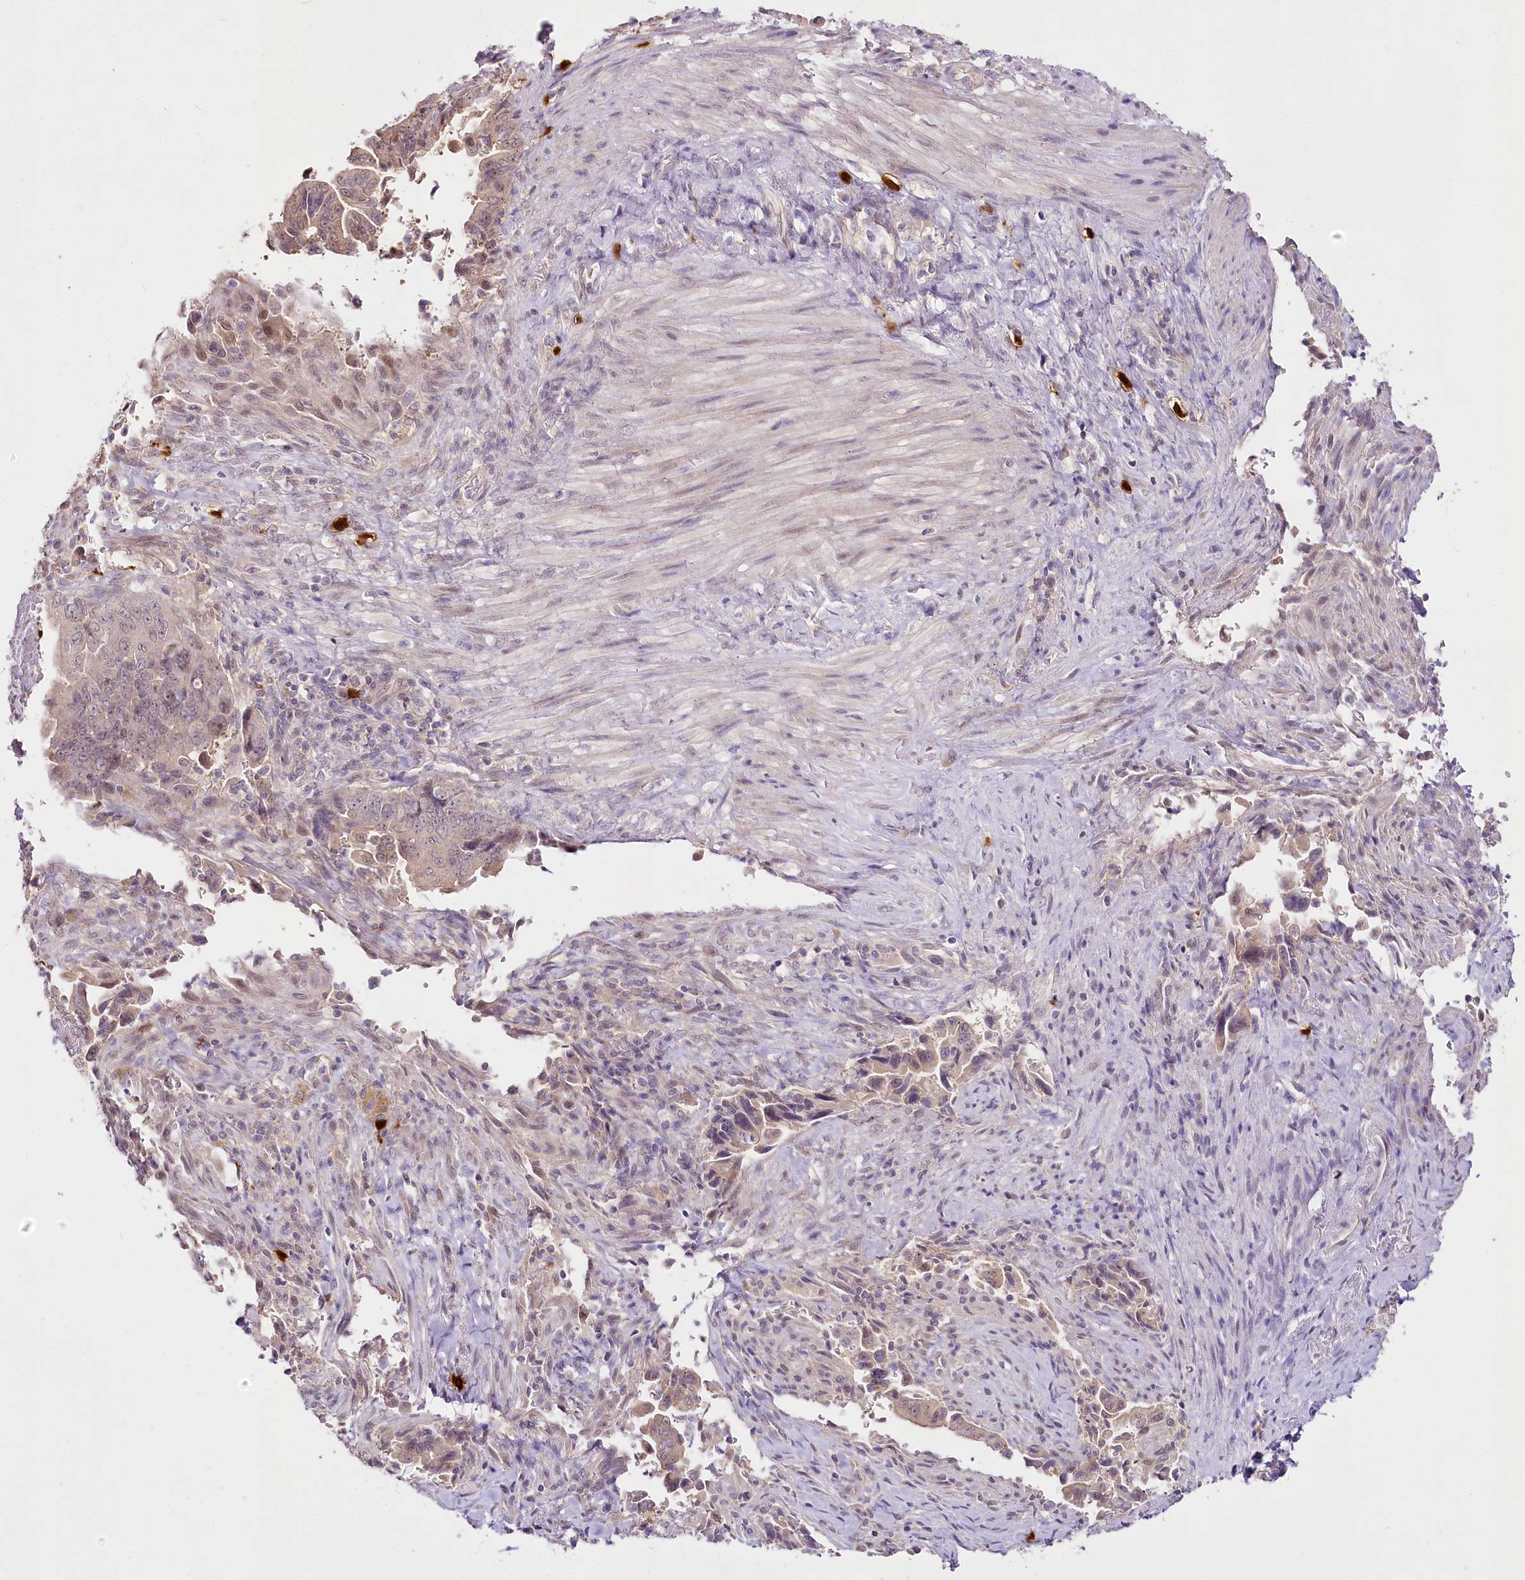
{"staining": {"intensity": "weak", "quantity": ">75%", "location": "cytoplasmic/membranous"}, "tissue": "pancreatic cancer", "cell_type": "Tumor cells", "image_type": "cancer", "snomed": [{"axis": "morphology", "description": "Adenocarcinoma, NOS"}, {"axis": "topography", "description": "Pancreas"}], "caption": "The image exhibits staining of adenocarcinoma (pancreatic), revealing weak cytoplasmic/membranous protein staining (brown color) within tumor cells.", "gene": "VWA5A", "patient": {"sex": "male", "age": 70}}